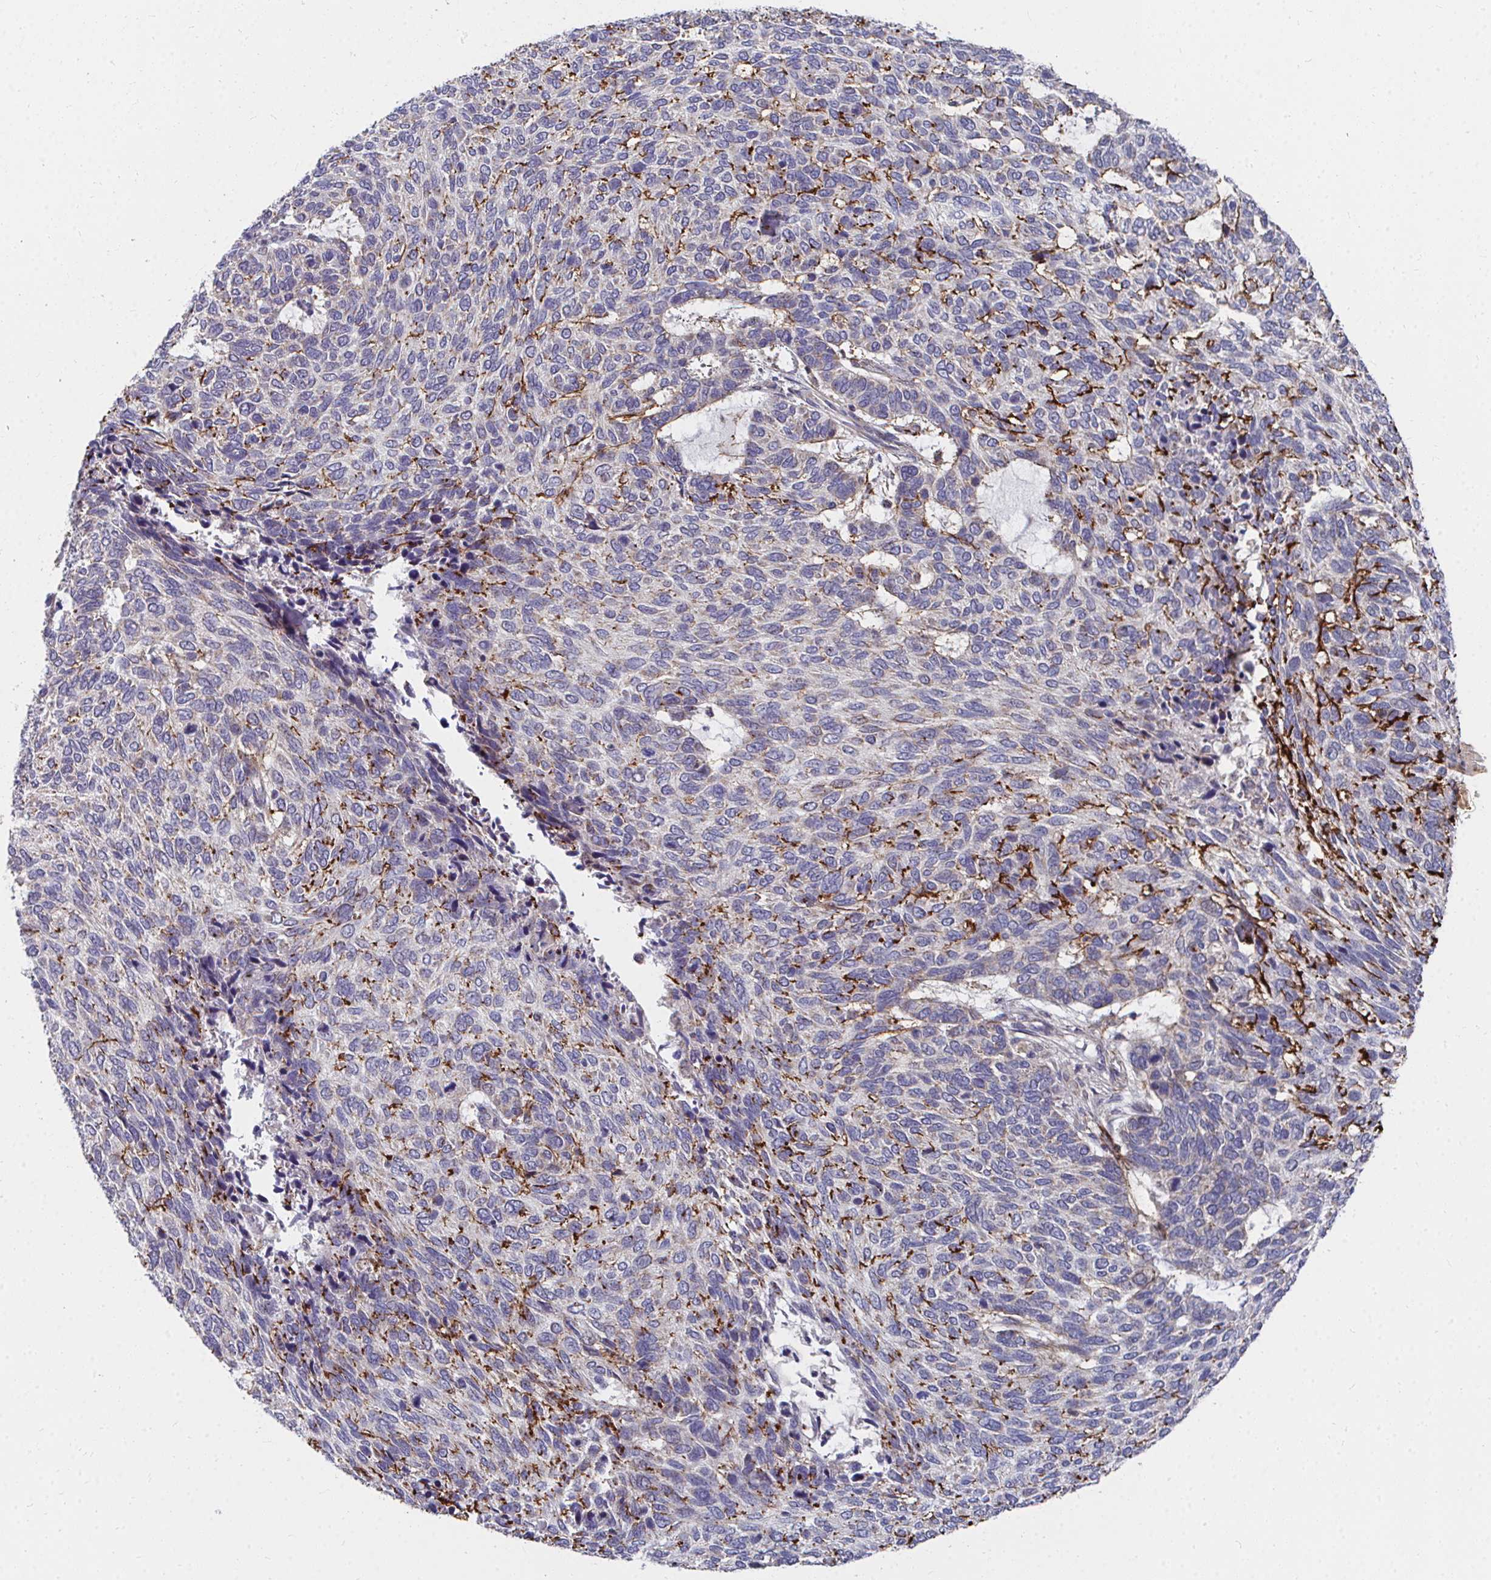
{"staining": {"intensity": "moderate", "quantity": "<25%", "location": "cytoplasmic/membranous"}, "tissue": "skin cancer", "cell_type": "Tumor cells", "image_type": "cancer", "snomed": [{"axis": "morphology", "description": "Basal cell carcinoma"}, {"axis": "topography", "description": "Skin"}], "caption": "This histopathology image shows IHC staining of human basal cell carcinoma (skin), with low moderate cytoplasmic/membranous positivity in approximately <25% of tumor cells.", "gene": "PEX3", "patient": {"sex": "female", "age": 65}}